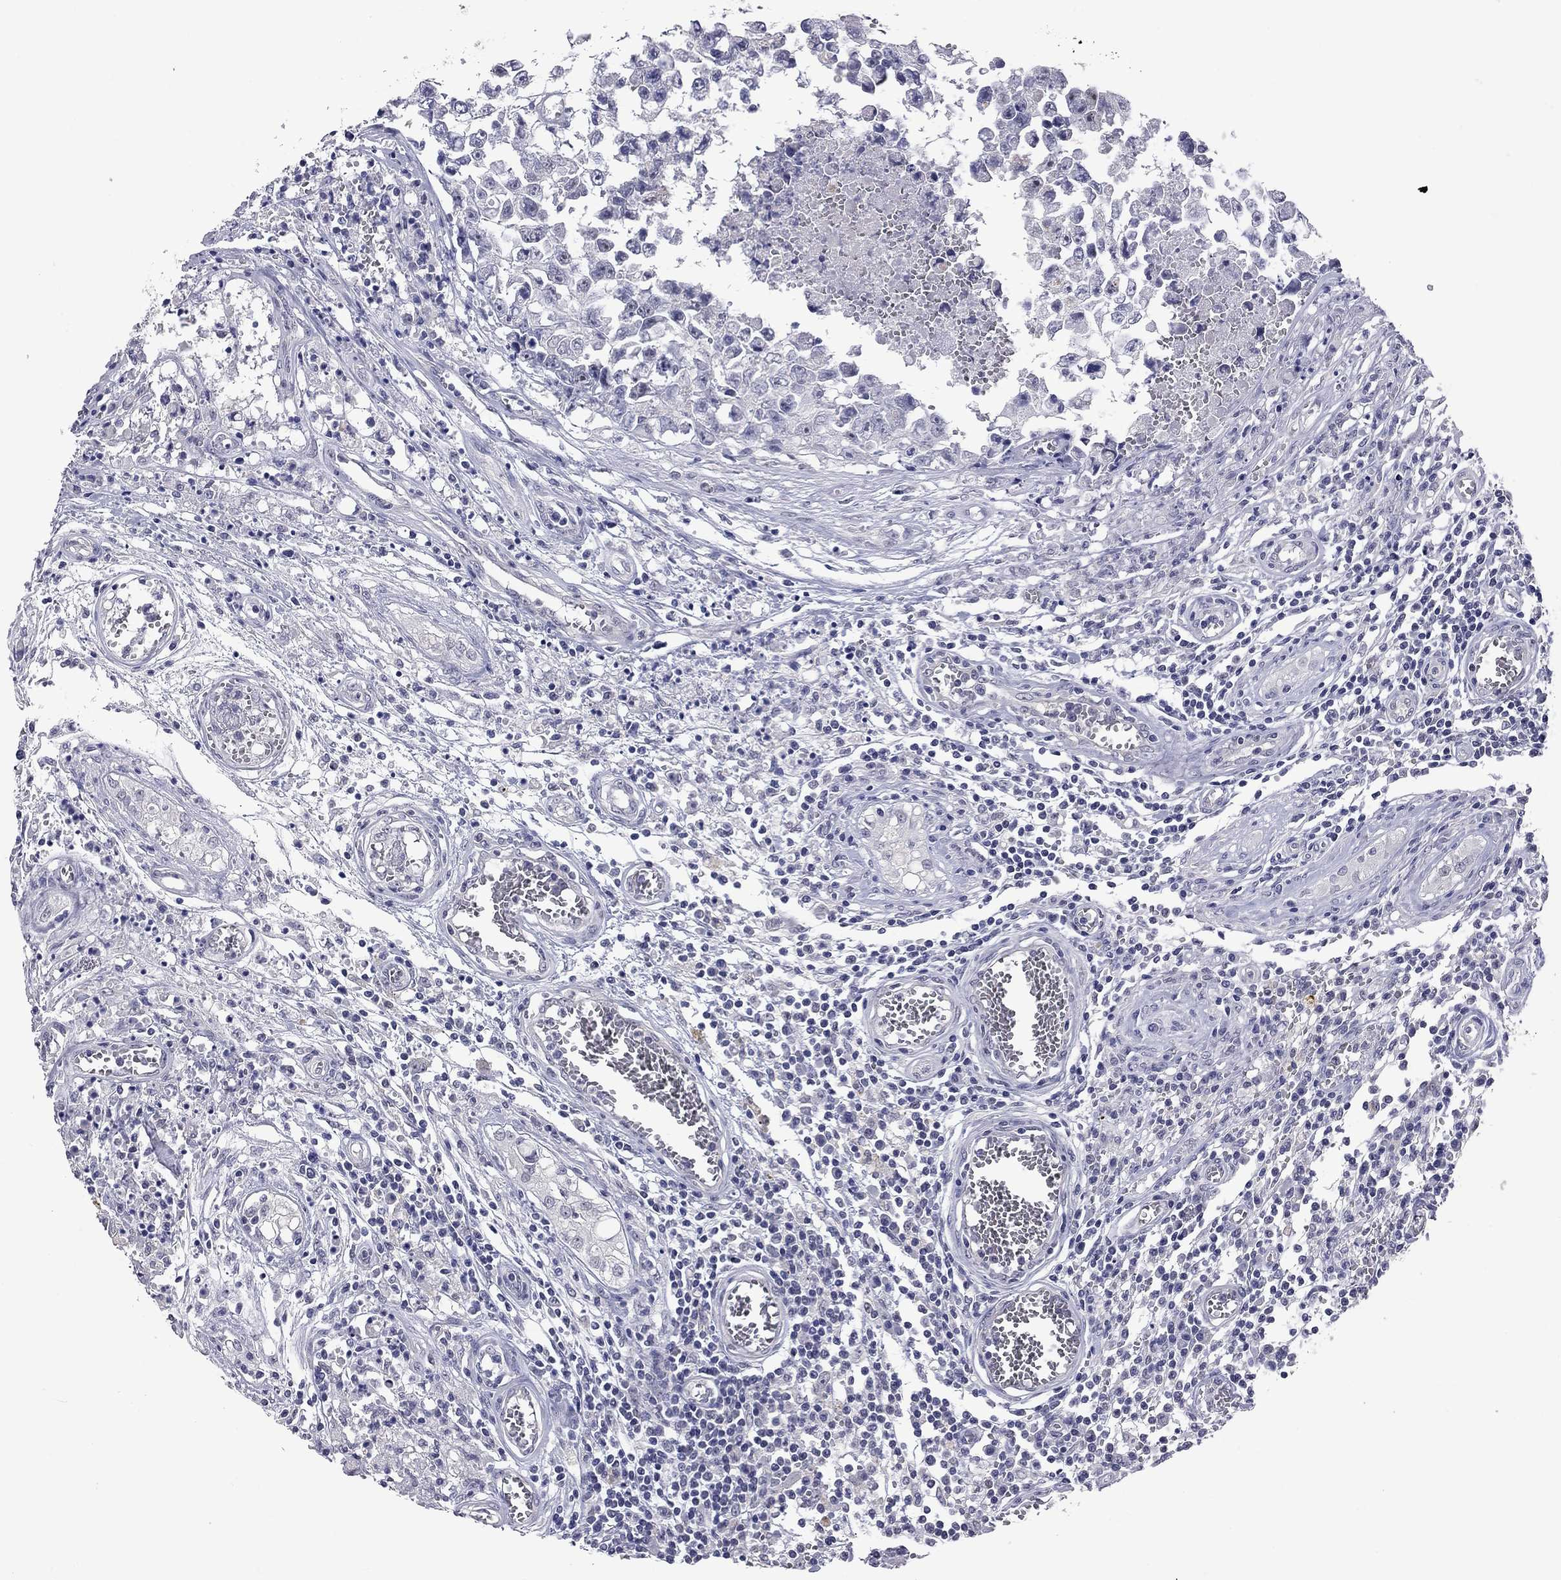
{"staining": {"intensity": "negative", "quantity": "none", "location": "none"}, "tissue": "testis cancer", "cell_type": "Tumor cells", "image_type": "cancer", "snomed": [{"axis": "morphology", "description": "Carcinoma, Embryonal, NOS"}, {"axis": "topography", "description": "Testis"}], "caption": "Testis cancer (embryonal carcinoma) was stained to show a protein in brown. There is no significant positivity in tumor cells.", "gene": "SHOC2", "patient": {"sex": "male", "age": 36}}